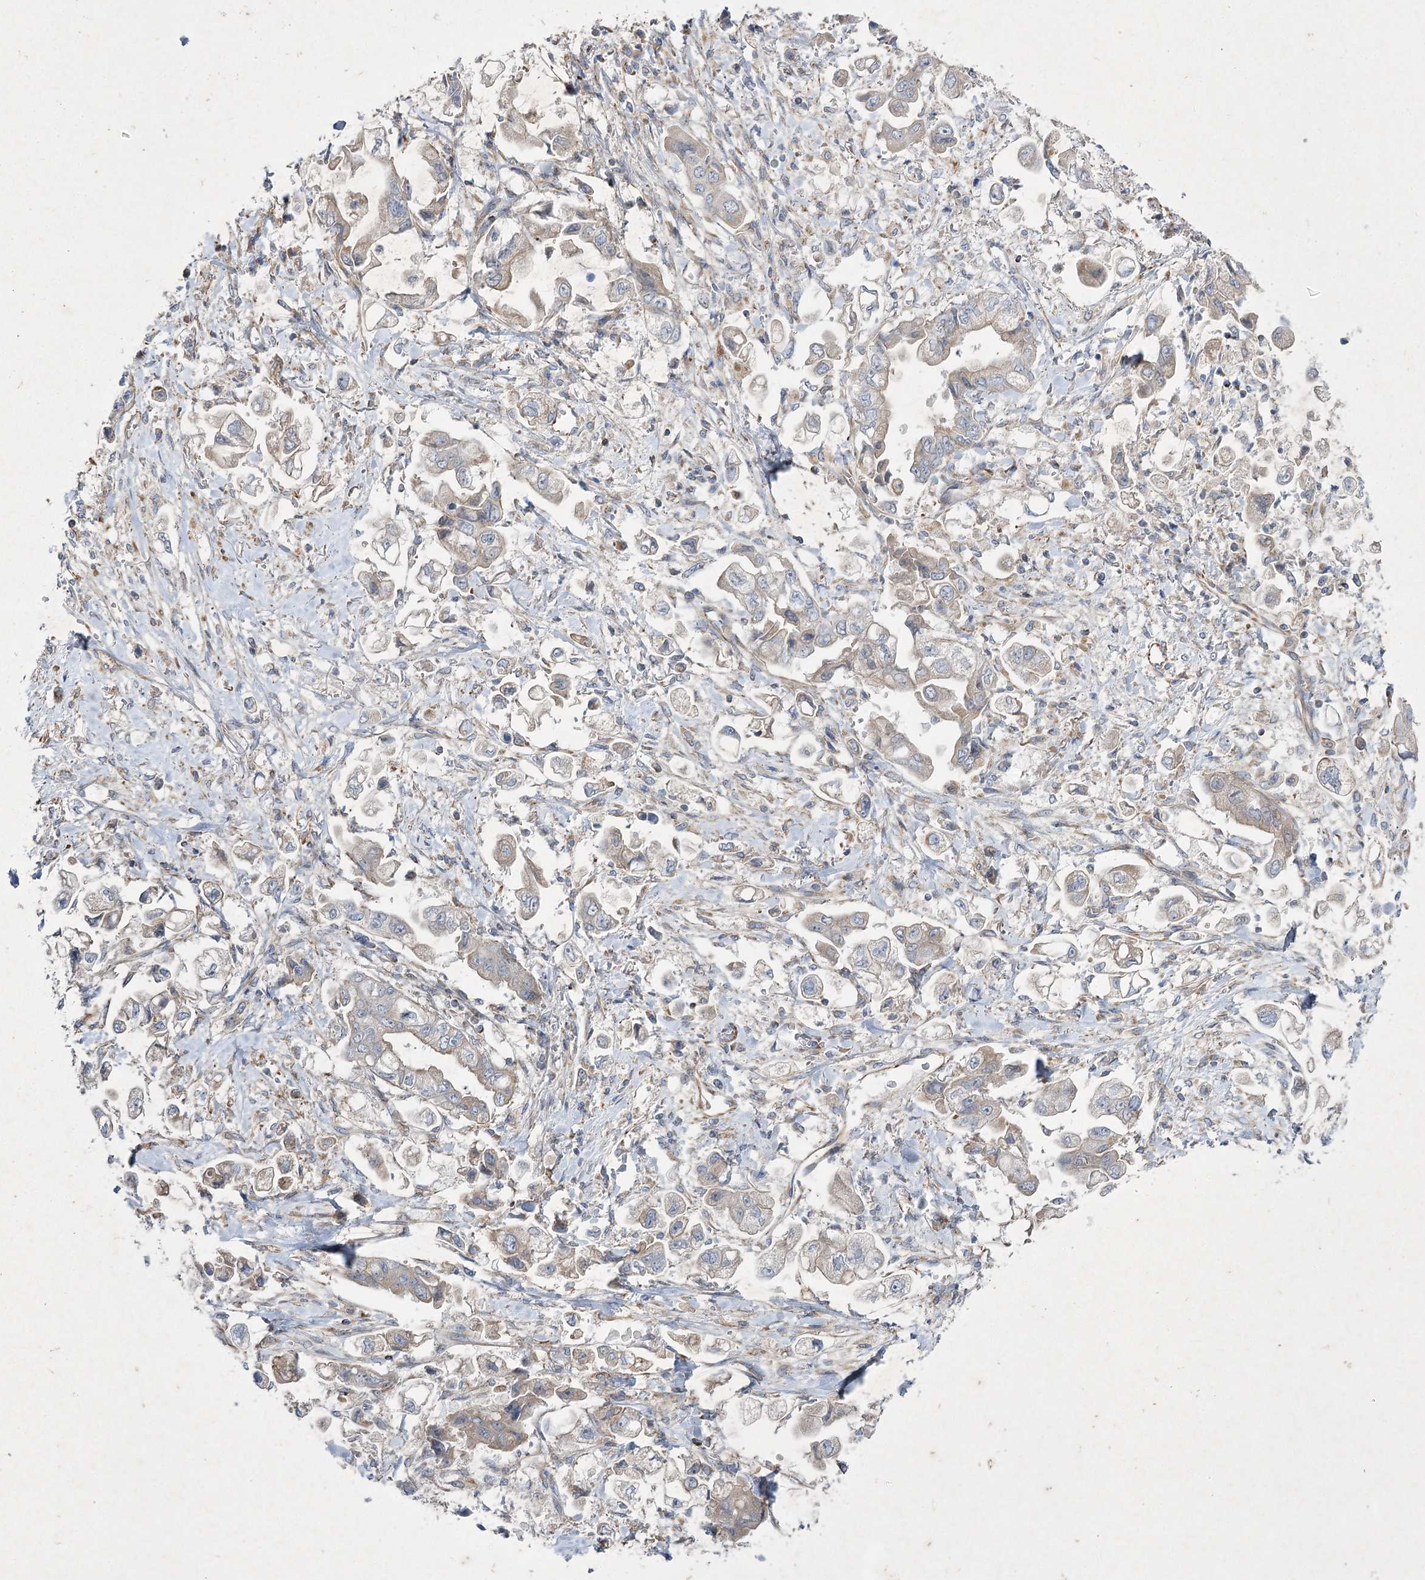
{"staining": {"intensity": "weak", "quantity": "<25%", "location": "cytoplasmic/membranous"}, "tissue": "stomach cancer", "cell_type": "Tumor cells", "image_type": "cancer", "snomed": [{"axis": "morphology", "description": "Adenocarcinoma, NOS"}, {"axis": "topography", "description": "Stomach"}], "caption": "Immunohistochemistry of human adenocarcinoma (stomach) shows no expression in tumor cells.", "gene": "KIAA0825", "patient": {"sex": "male", "age": 62}}